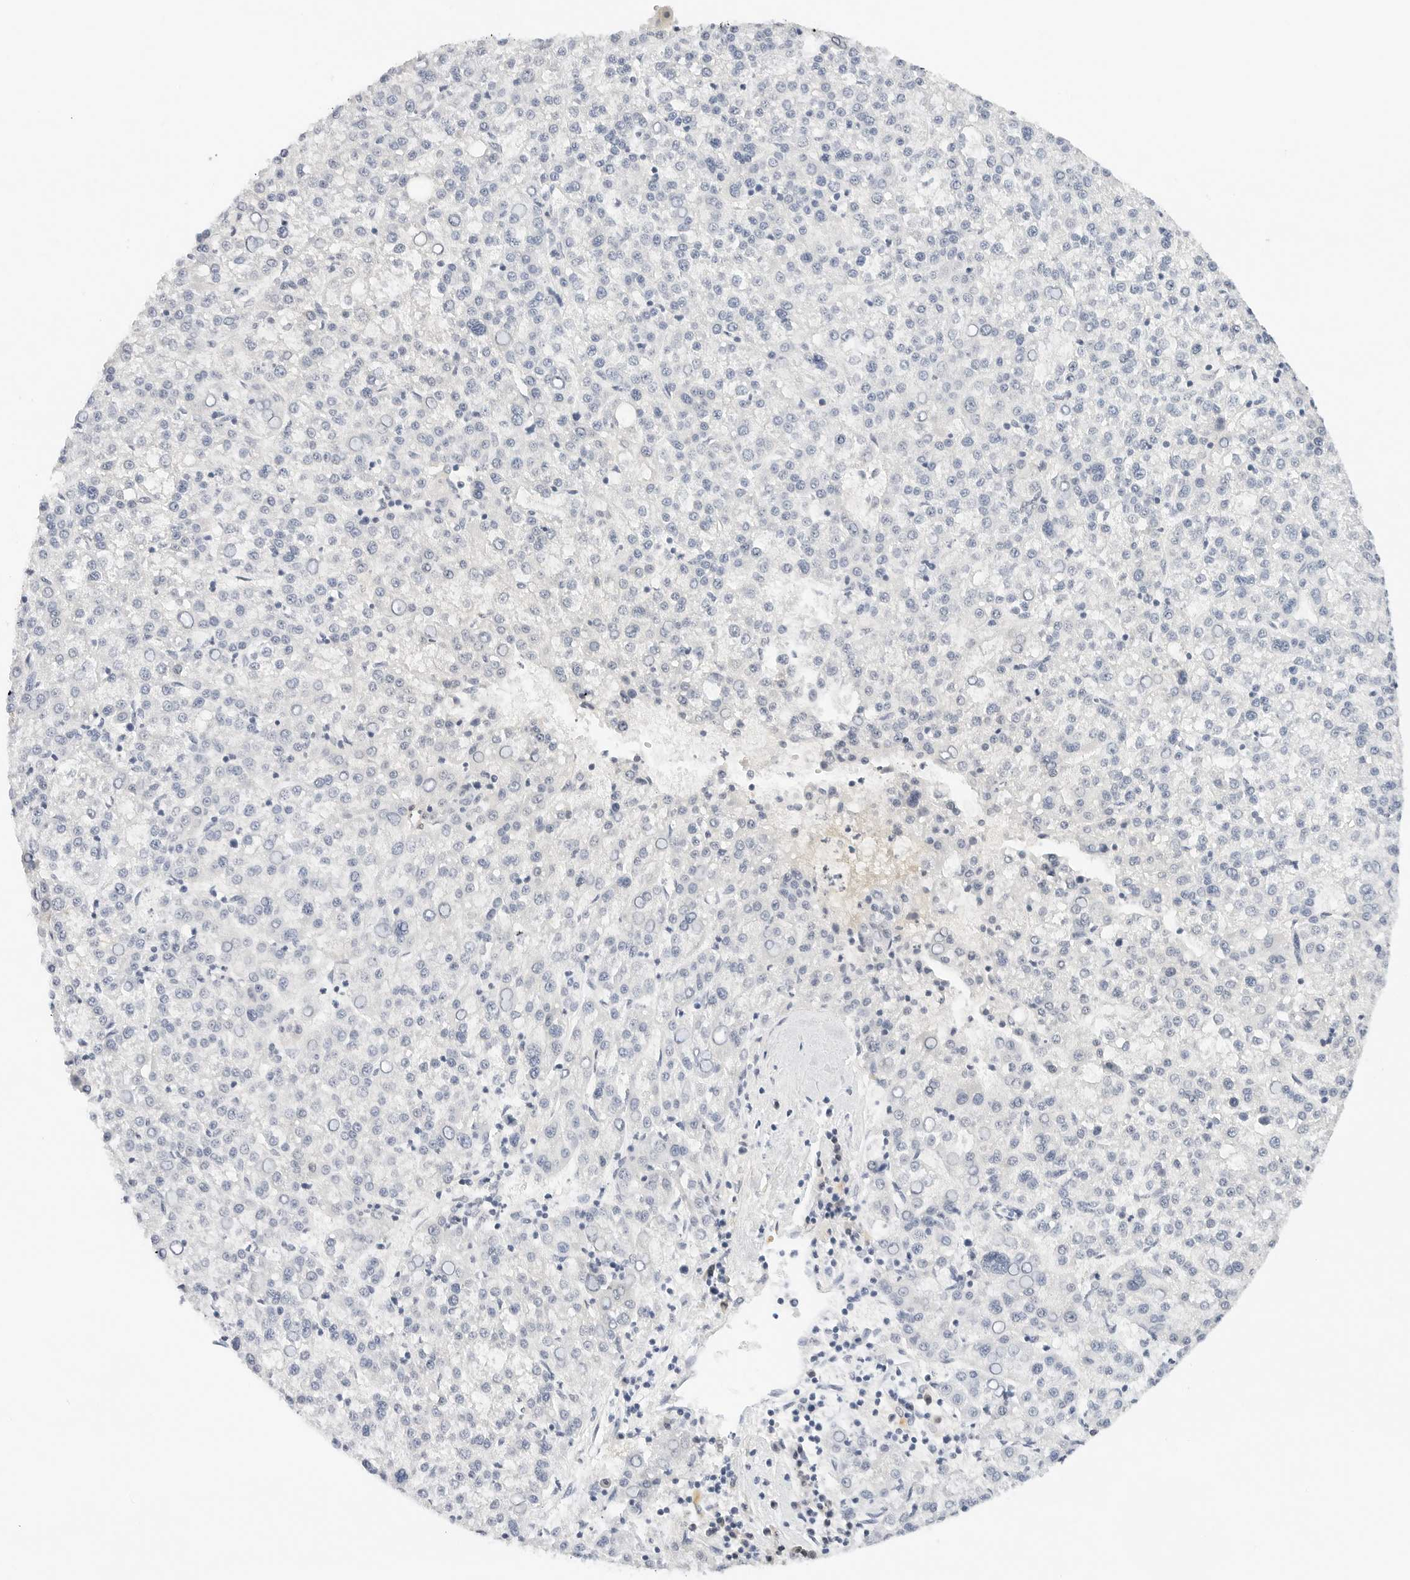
{"staining": {"intensity": "negative", "quantity": "none", "location": "none"}, "tissue": "liver cancer", "cell_type": "Tumor cells", "image_type": "cancer", "snomed": [{"axis": "morphology", "description": "Carcinoma, Hepatocellular, NOS"}, {"axis": "topography", "description": "Liver"}], "caption": "A histopathology image of liver cancer (hepatocellular carcinoma) stained for a protein shows no brown staining in tumor cells. Nuclei are stained in blue.", "gene": "PKDCC", "patient": {"sex": "female", "age": 58}}